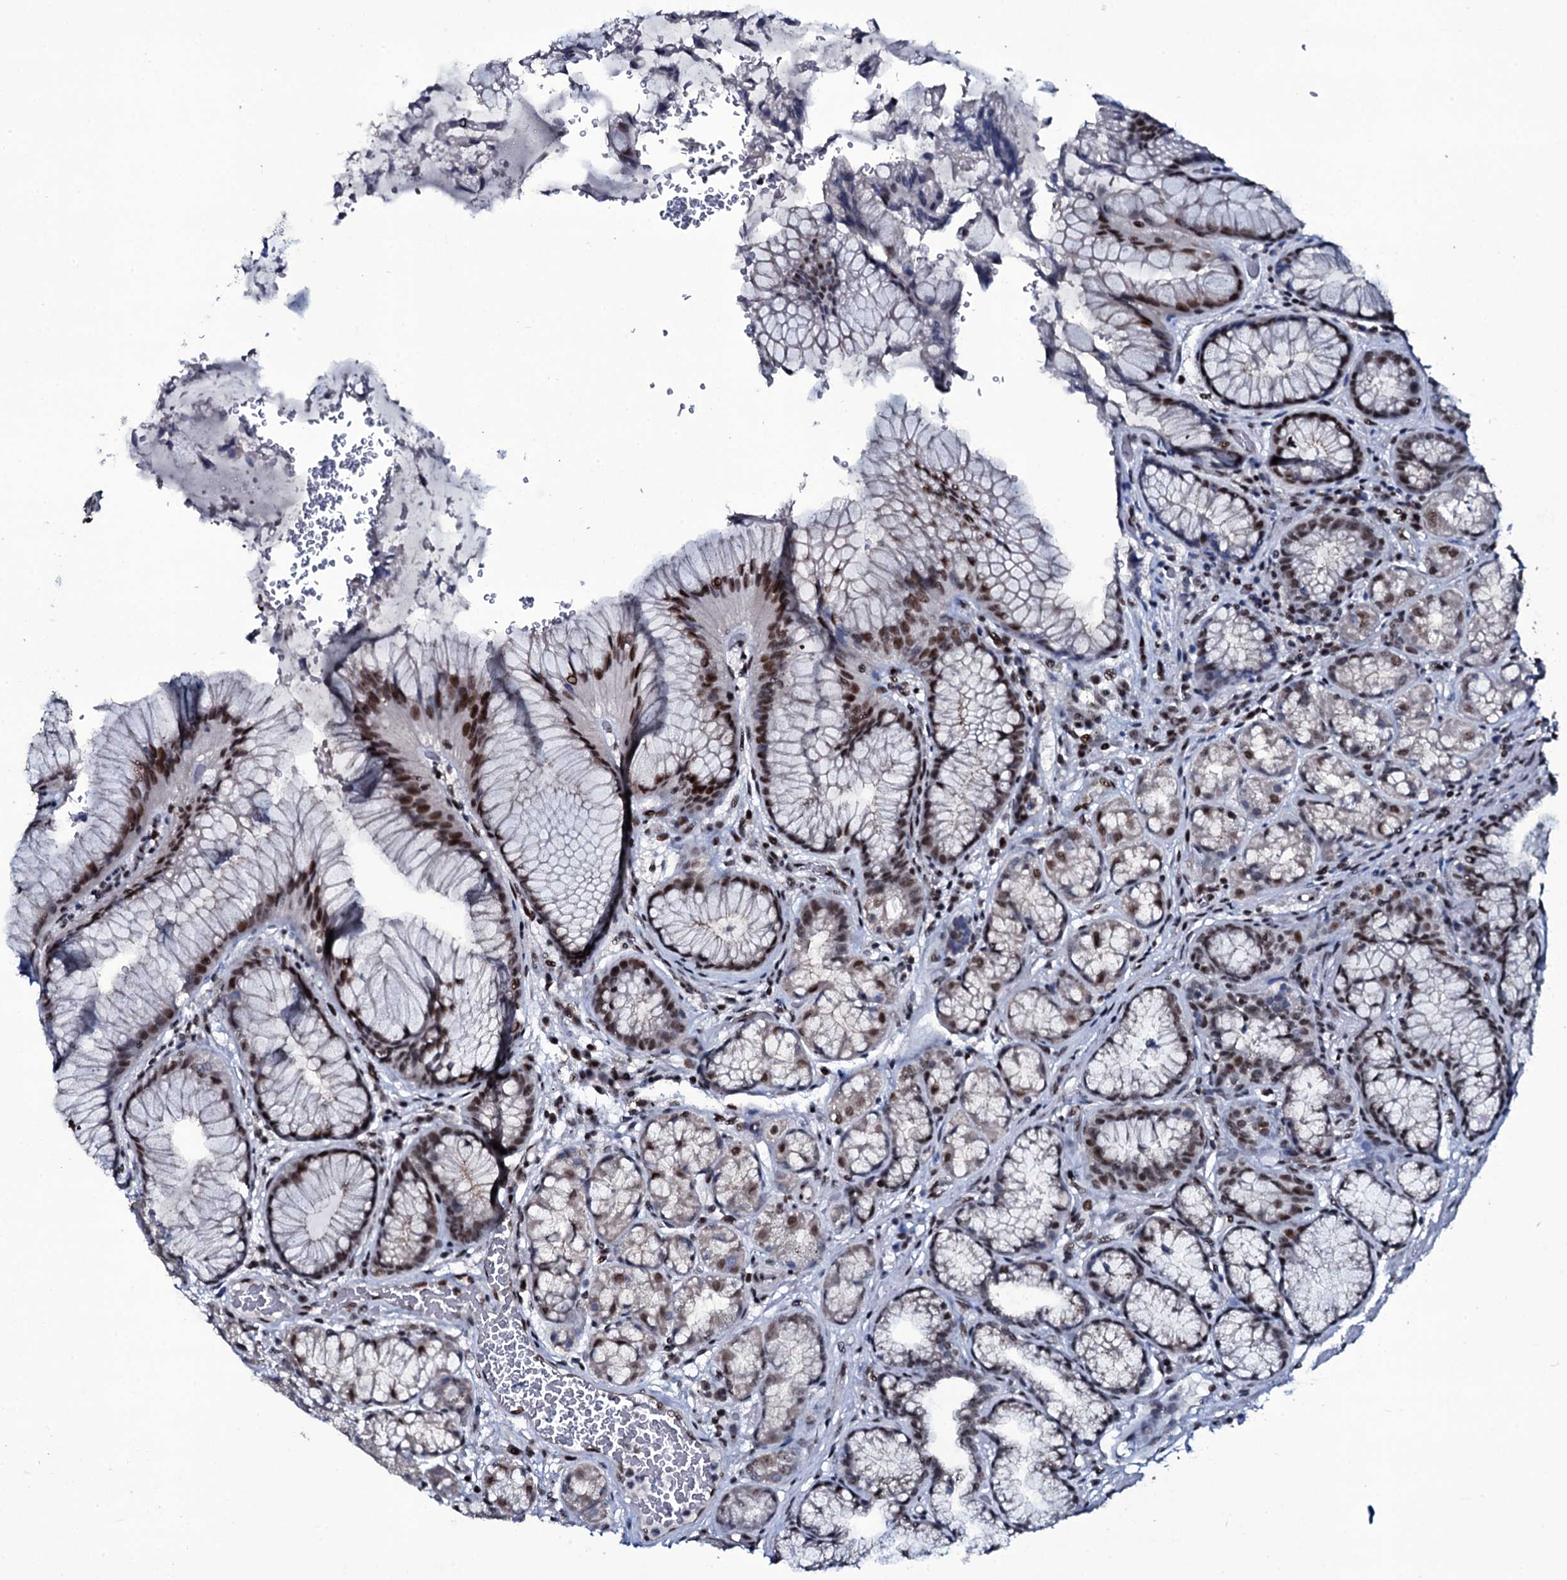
{"staining": {"intensity": "moderate", "quantity": "25%-75%", "location": "cytoplasmic/membranous,nuclear"}, "tissue": "stomach", "cell_type": "Glandular cells", "image_type": "normal", "snomed": [{"axis": "morphology", "description": "Normal tissue, NOS"}, {"axis": "topography", "description": "Stomach"}], "caption": "Benign stomach reveals moderate cytoplasmic/membranous,nuclear expression in about 25%-75% of glandular cells, visualized by immunohistochemistry. (brown staining indicates protein expression, while blue staining denotes nuclei).", "gene": "ZMIZ2", "patient": {"sex": "male", "age": 63}}